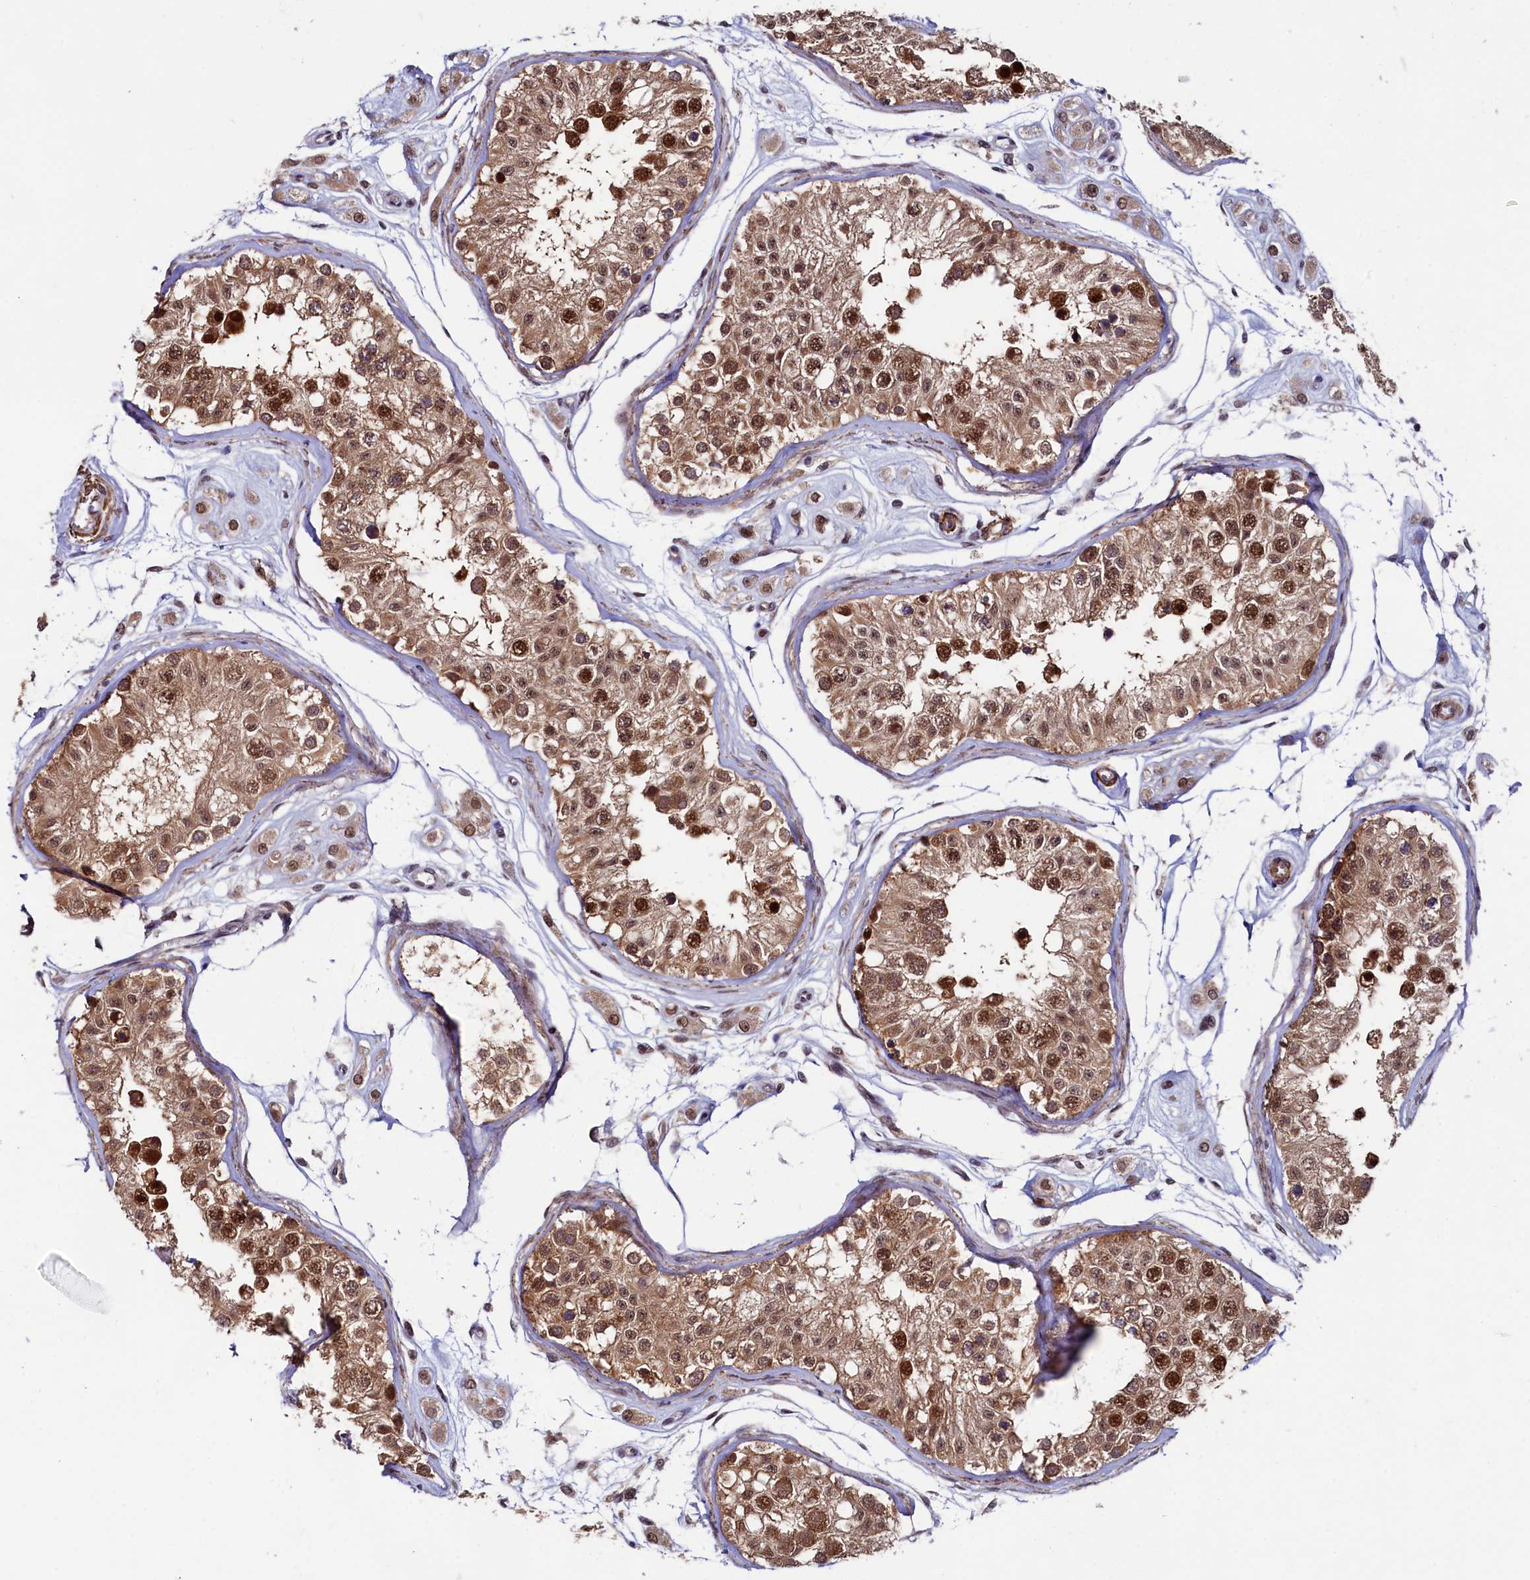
{"staining": {"intensity": "strong", "quantity": ">75%", "location": "cytoplasmic/membranous,nuclear"}, "tissue": "testis", "cell_type": "Cells in seminiferous ducts", "image_type": "normal", "snomed": [{"axis": "morphology", "description": "Normal tissue, NOS"}, {"axis": "morphology", "description": "Adenocarcinoma, metastatic, NOS"}, {"axis": "topography", "description": "Testis"}], "caption": "Human testis stained for a protein (brown) shows strong cytoplasmic/membranous,nuclear positive staining in about >75% of cells in seminiferous ducts.", "gene": "LEO1", "patient": {"sex": "male", "age": 26}}